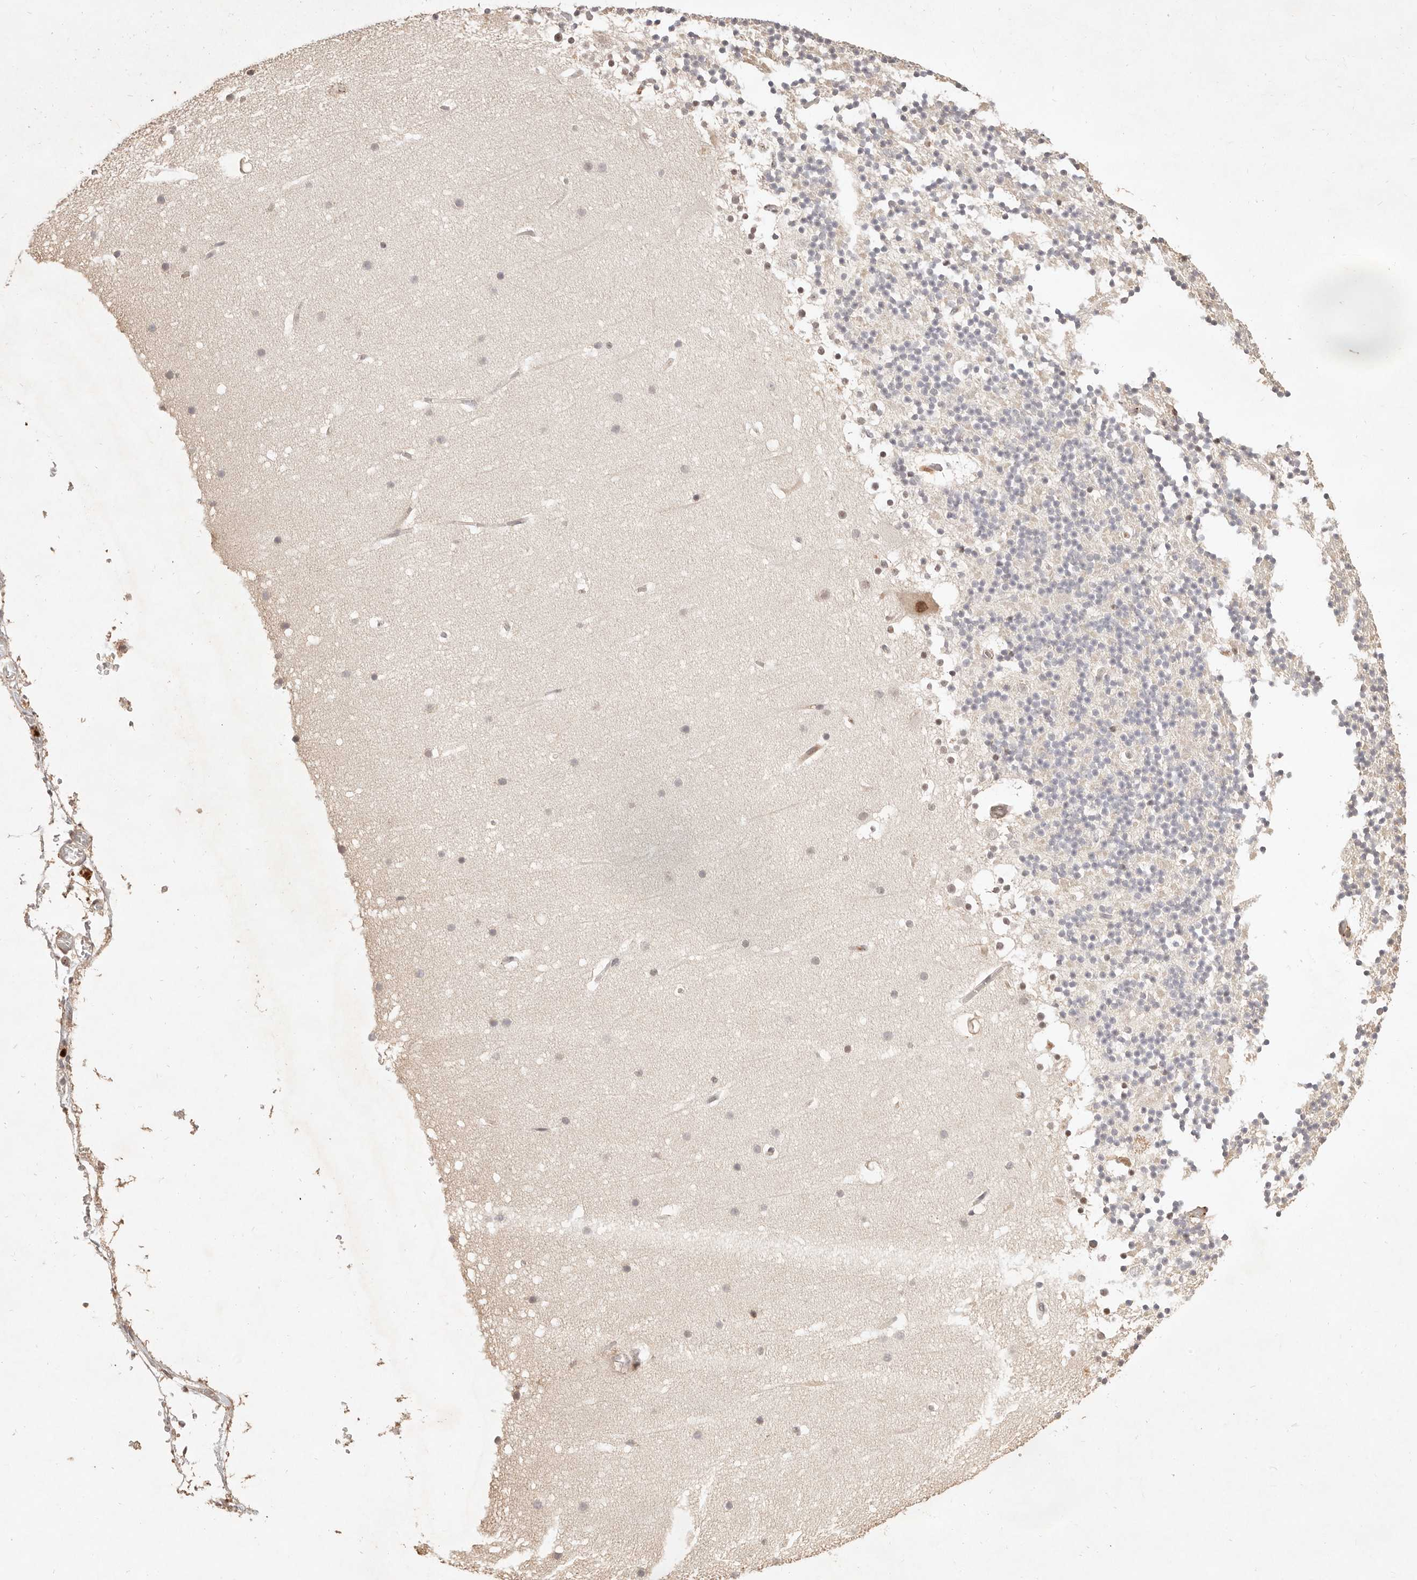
{"staining": {"intensity": "weak", "quantity": "25%-75%", "location": "nuclear"}, "tissue": "cerebellum", "cell_type": "Cells in granular layer", "image_type": "normal", "snomed": [{"axis": "morphology", "description": "Normal tissue, NOS"}, {"axis": "topography", "description": "Cerebellum"}], "caption": "Normal cerebellum displays weak nuclear staining in approximately 25%-75% of cells in granular layer (DAB (3,3'-diaminobenzidine) = brown stain, brightfield microscopy at high magnification)..", "gene": "MEP1A", "patient": {"sex": "male", "age": 57}}